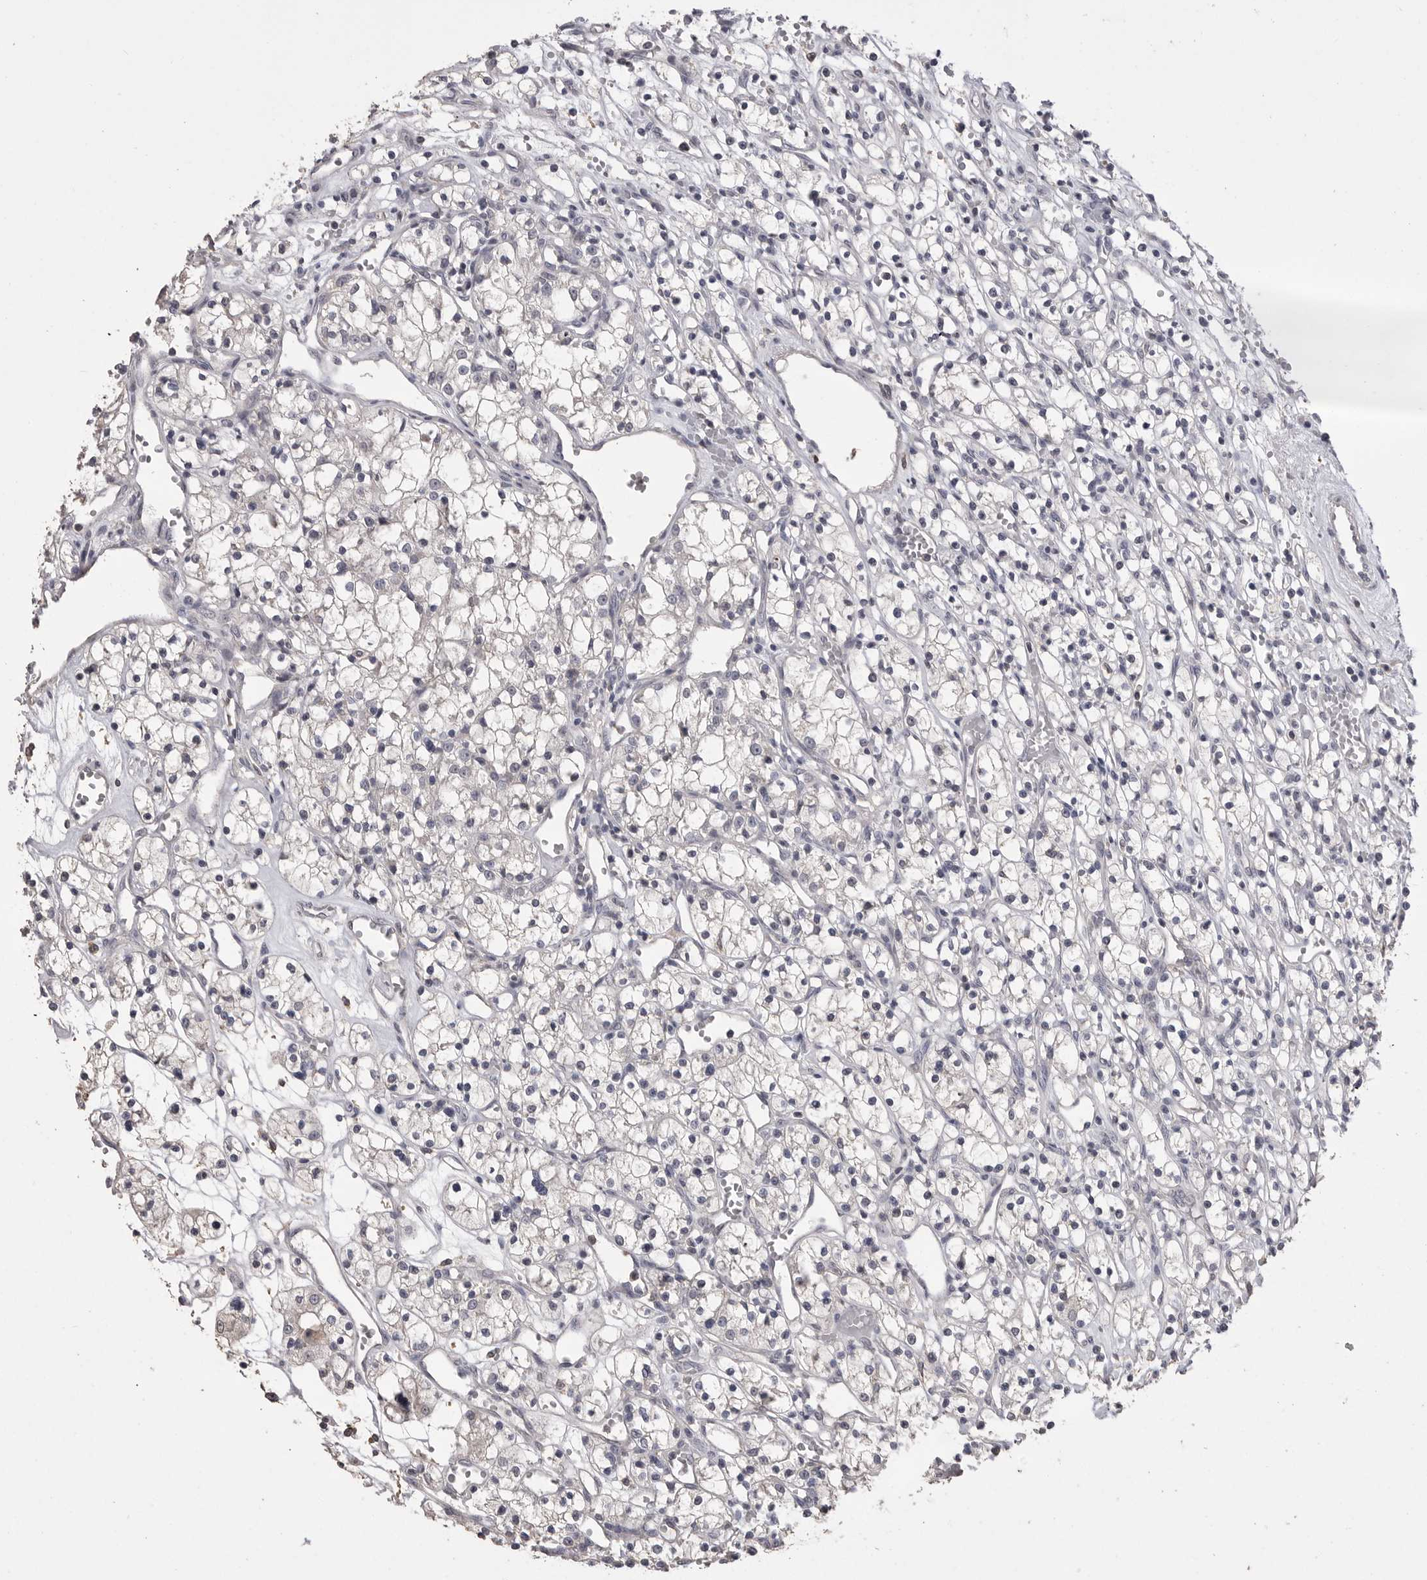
{"staining": {"intensity": "negative", "quantity": "none", "location": "none"}, "tissue": "renal cancer", "cell_type": "Tumor cells", "image_type": "cancer", "snomed": [{"axis": "morphology", "description": "Adenocarcinoma, NOS"}, {"axis": "topography", "description": "Kidney"}], "caption": "Immunohistochemistry photomicrograph of neoplastic tissue: renal adenocarcinoma stained with DAB (3,3'-diaminobenzidine) exhibits no significant protein staining in tumor cells.", "gene": "MMP7", "patient": {"sex": "female", "age": 59}}